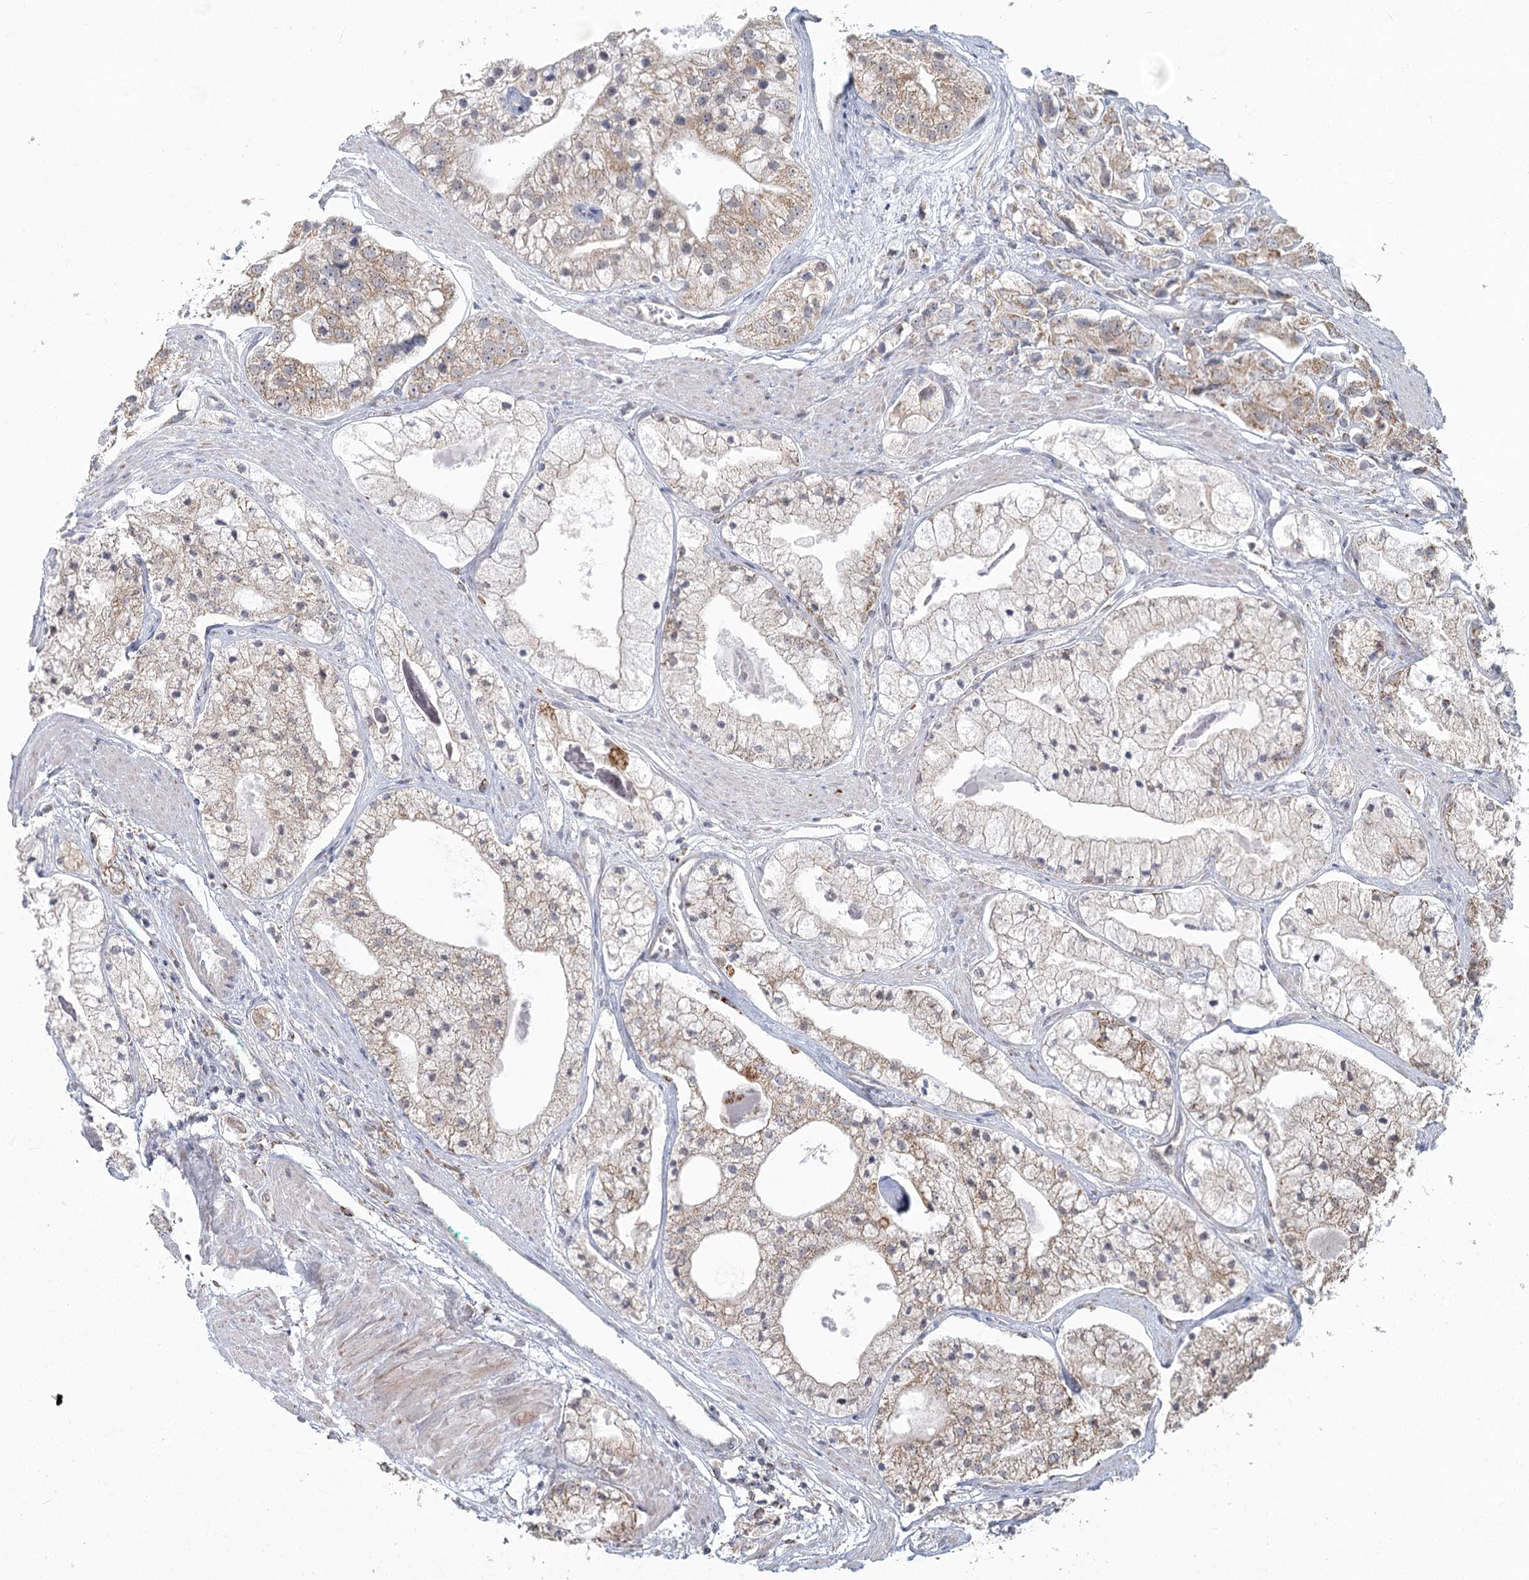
{"staining": {"intensity": "moderate", "quantity": "<25%", "location": "cytoplasmic/membranous"}, "tissue": "prostate cancer", "cell_type": "Tumor cells", "image_type": "cancer", "snomed": [{"axis": "morphology", "description": "Adenocarcinoma, High grade"}, {"axis": "topography", "description": "Prostate"}], "caption": "The histopathology image reveals a brown stain indicating the presence of a protein in the cytoplasmic/membranous of tumor cells in prostate cancer.", "gene": "LACTB", "patient": {"sex": "male", "age": 50}}